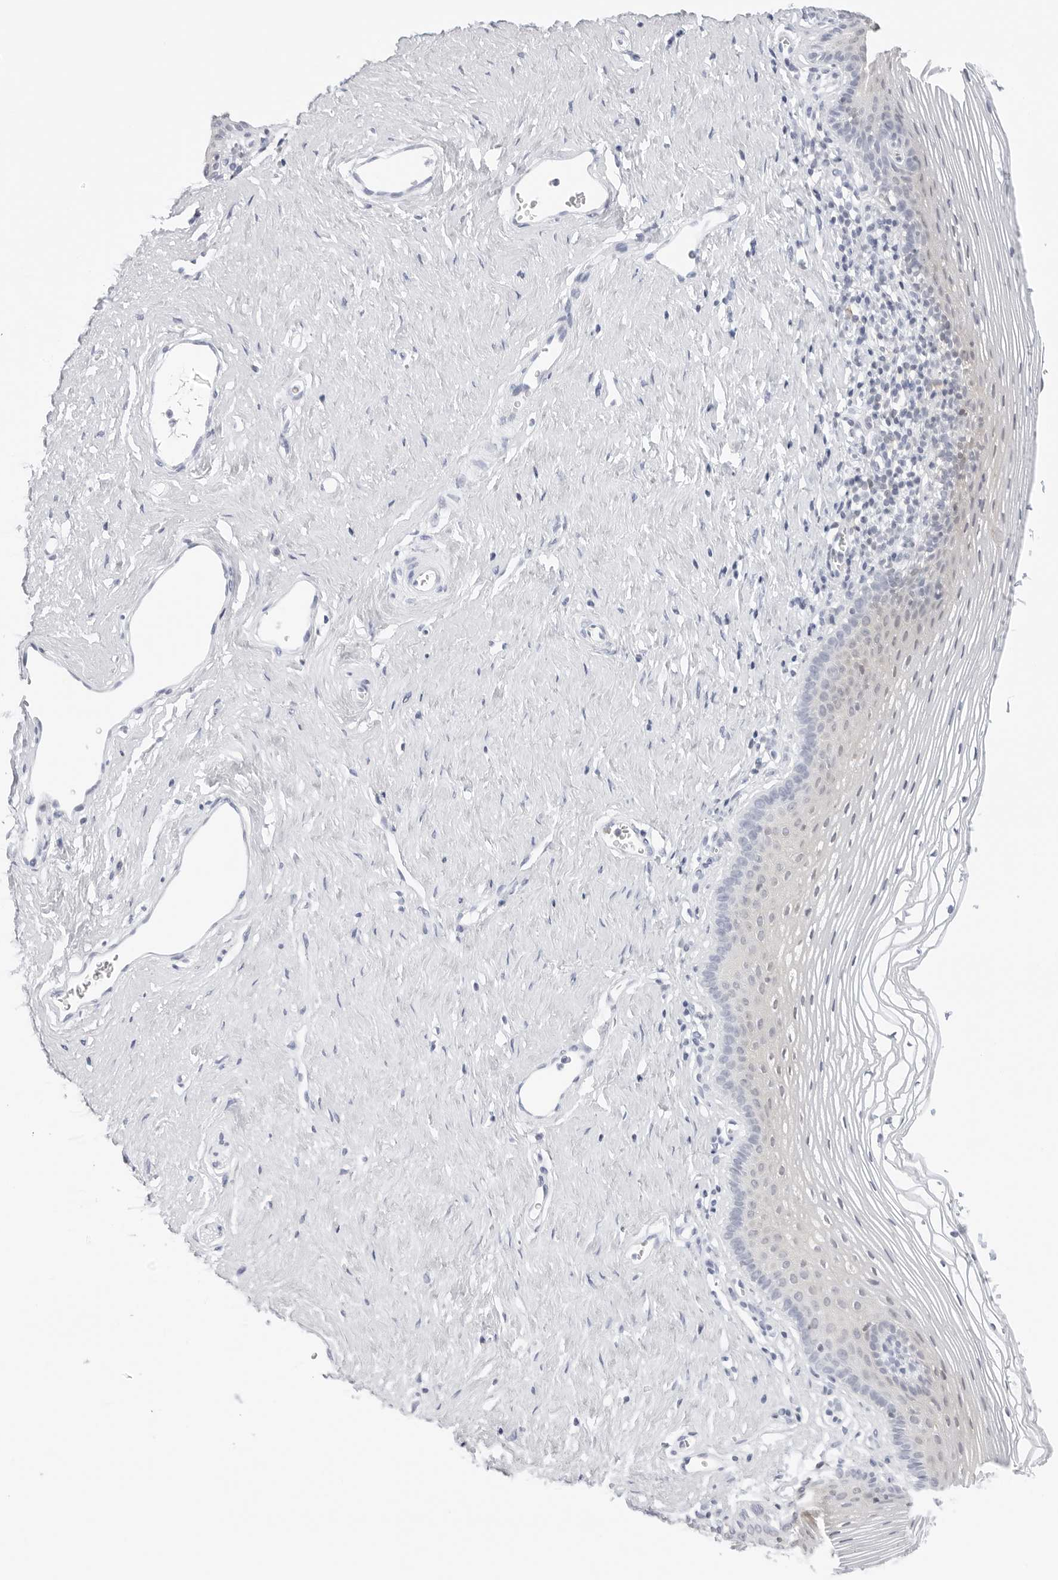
{"staining": {"intensity": "weak", "quantity": "<25%", "location": "cytoplasmic/membranous"}, "tissue": "vagina", "cell_type": "Squamous epithelial cells", "image_type": "normal", "snomed": [{"axis": "morphology", "description": "Normal tissue, NOS"}, {"axis": "topography", "description": "Vagina"}], "caption": "Vagina stained for a protein using immunohistochemistry (IHC) displays no staining squamous epithelial cells.", "gene": "SLC9A3R1", "patient": {"sex": "female", "age": 32}}